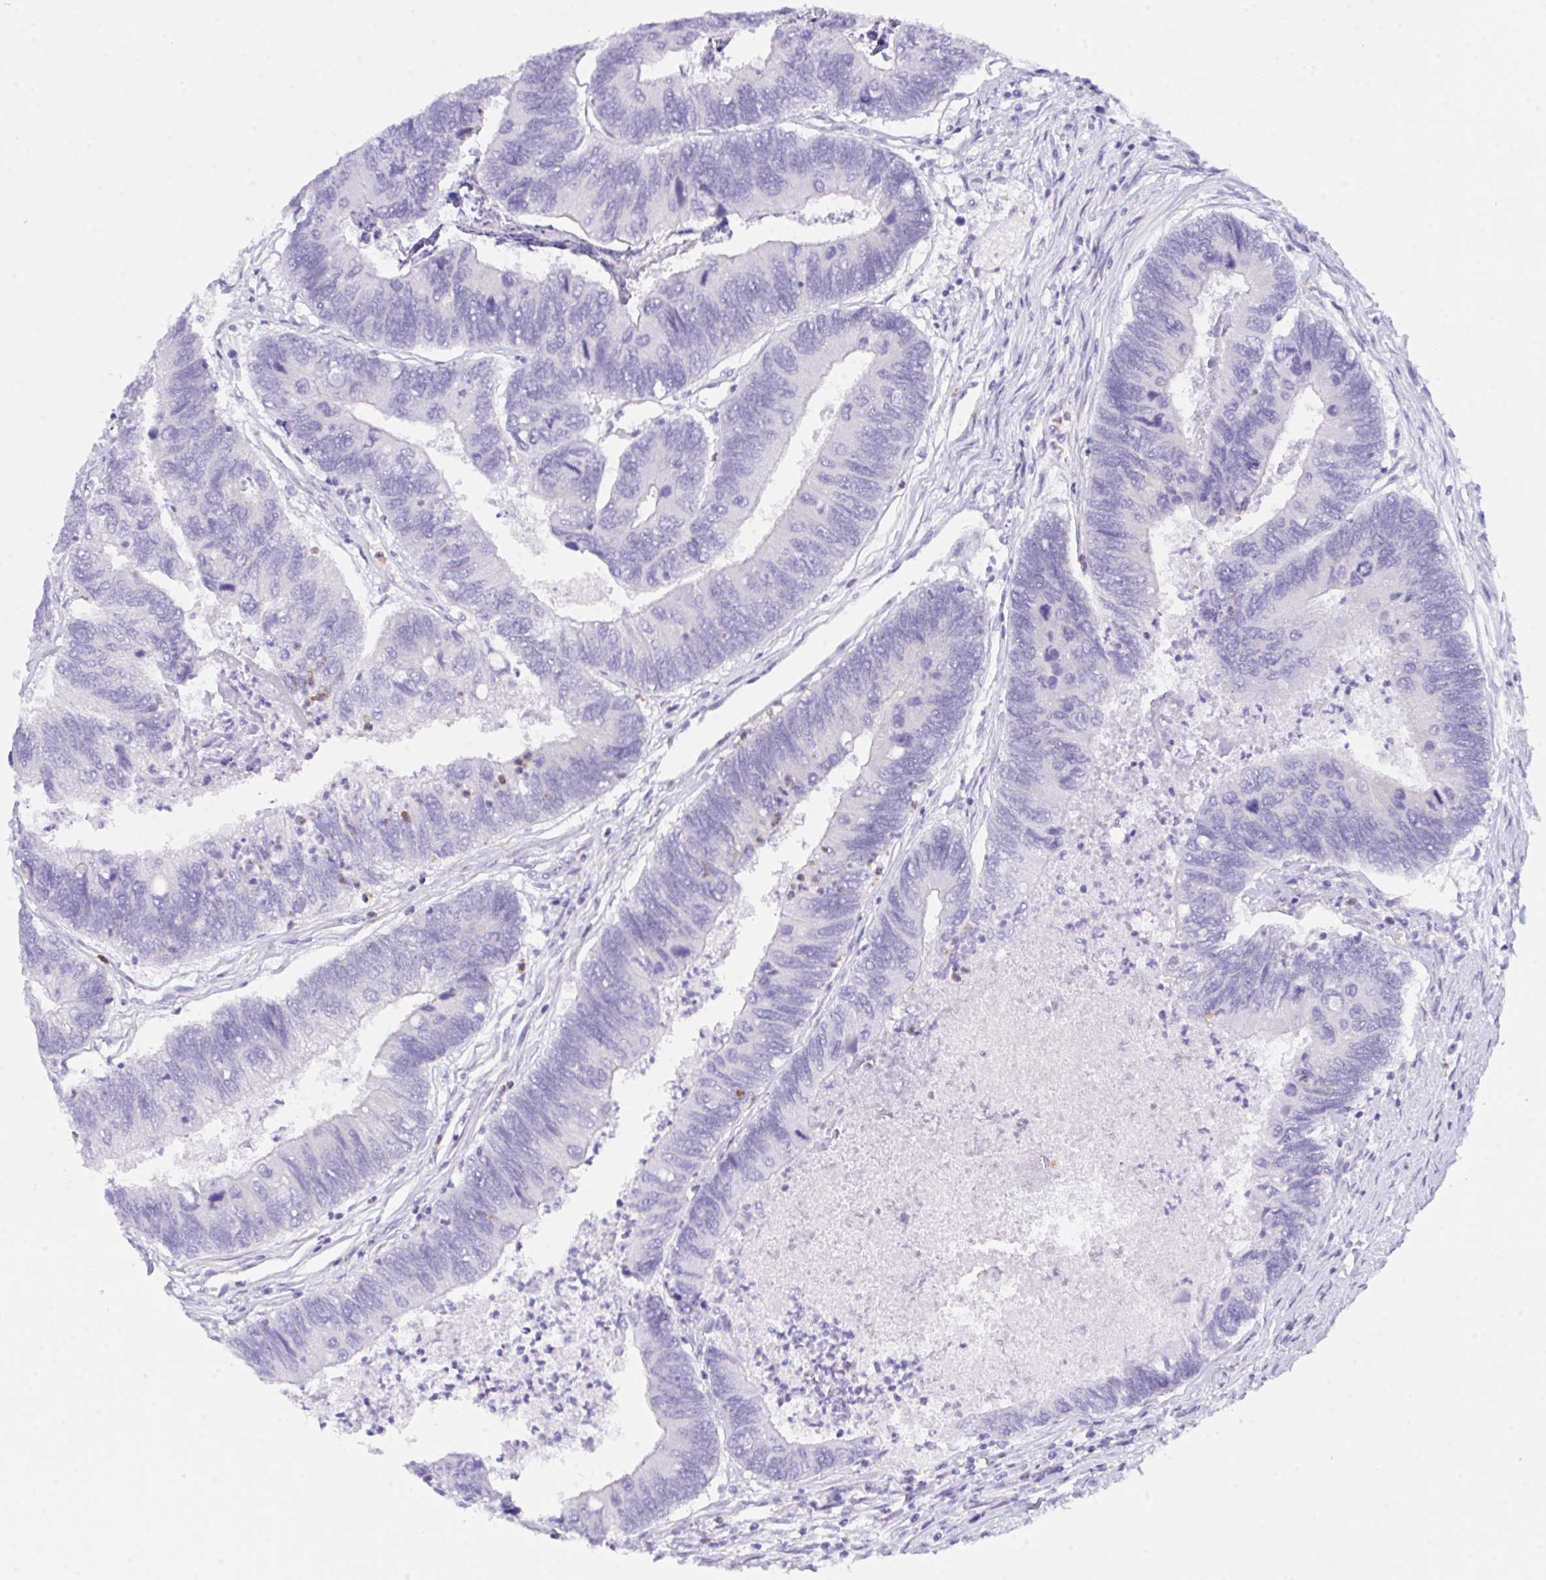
{"staining": {"intensity": "negative", "quantity": "none", "location": "none"}, "tissue": "colorectal cancer", "cell_type": "Tumor cells", "image_type": "cancer", "snomed": [{"axis": "morphology", "description": "Adenocarcinoma, NOS"}, {"axis": "topography", "description": "Colon"}], "caption": "Colorectal cancer (adenocarcinoma) was stained to show a protein in brown. There is no significant positivity in tumor cells.", "gene": "CEP170B", "patient": {"sex": "female", "age": 67}}